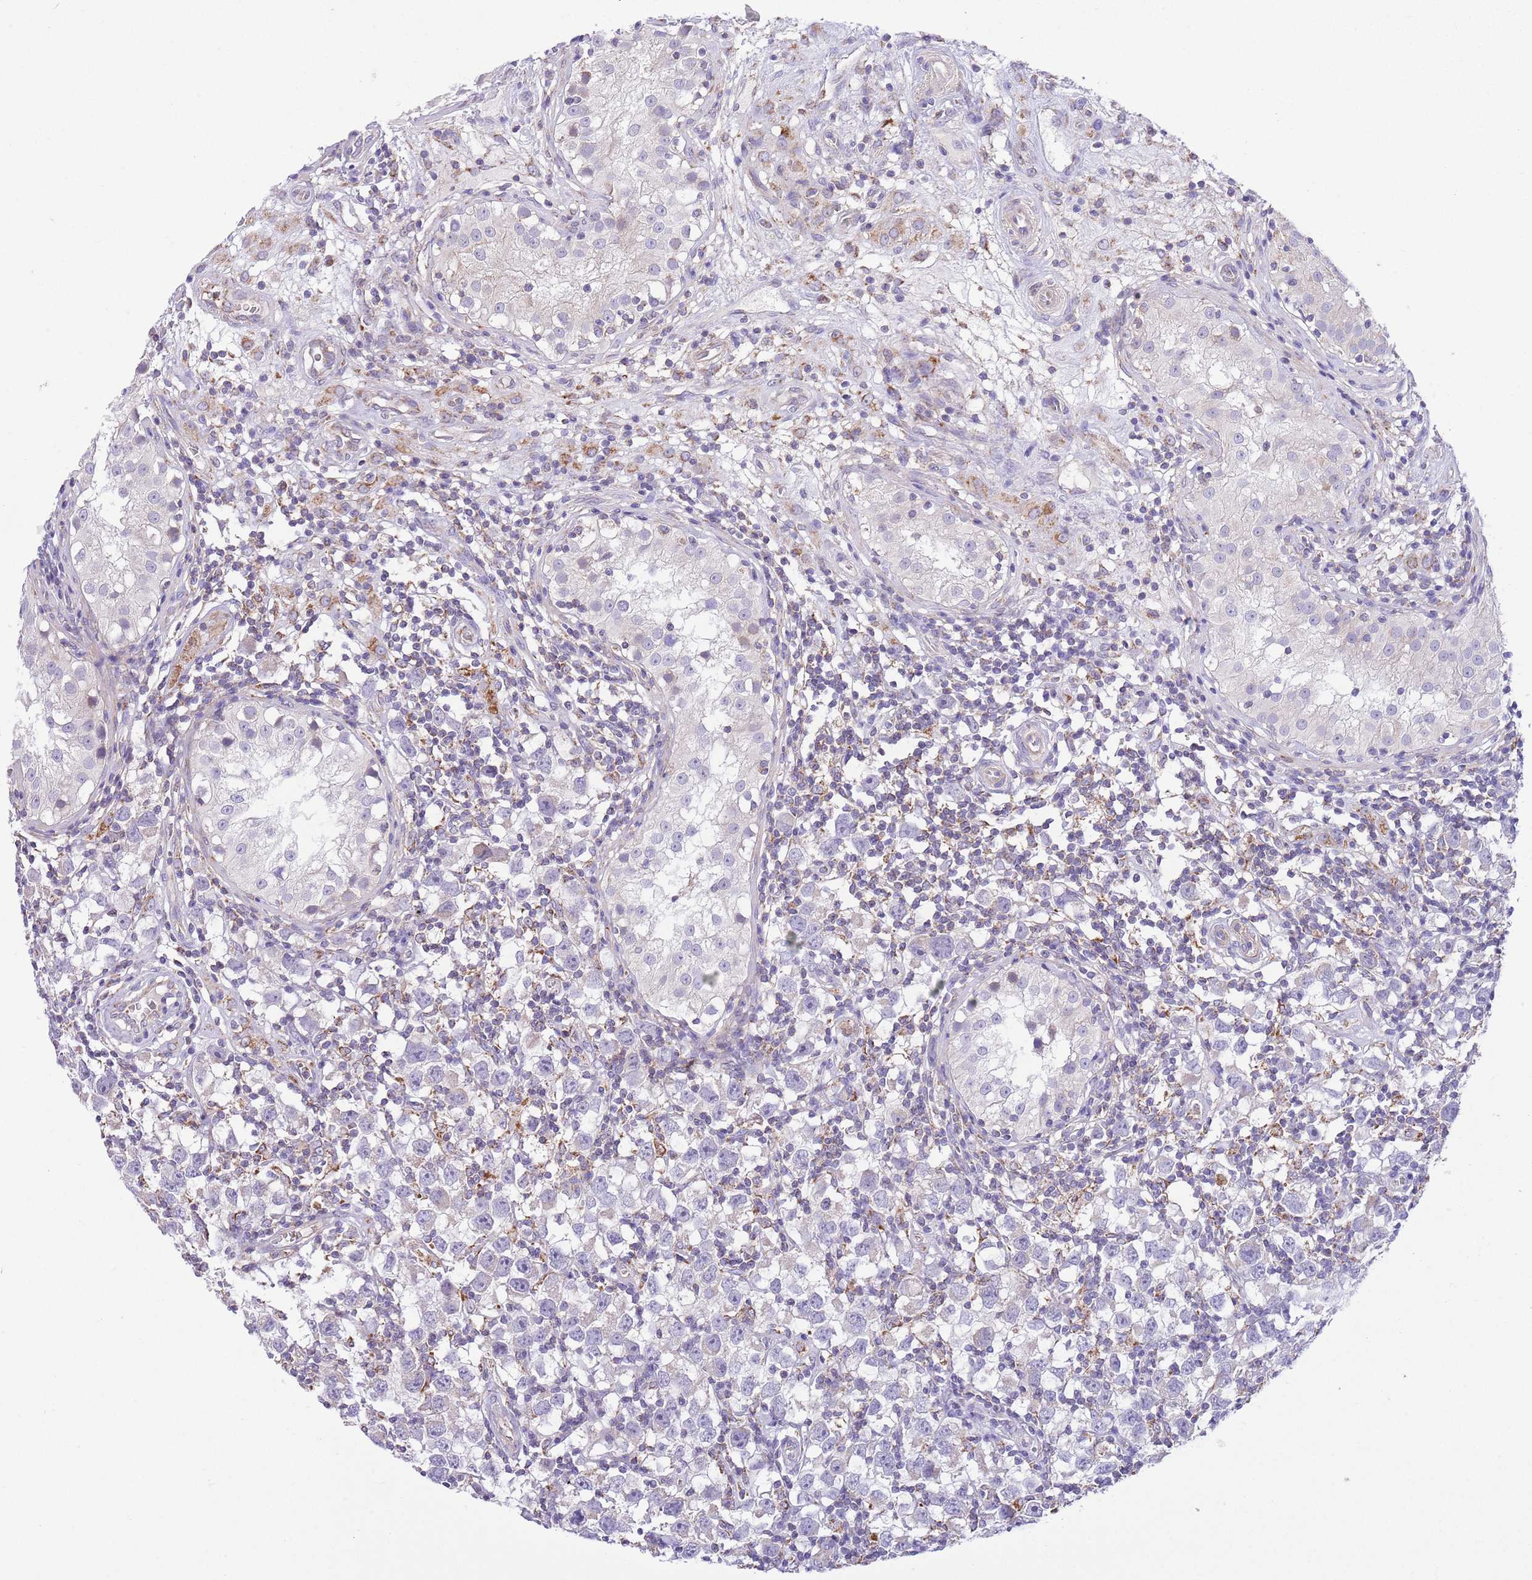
{"staining": {"intensity": "negative", "quantity": "none", "location": "none"}, "tissue": "testis cancer", "cell_type": "Tumor cells", "image_type": "cancer", "snomed": [{"axis": "morphology", "description": "Seminoma, NOS"}, {"axis": "morphology", "description": "Carcinoma, Embryonal, NOS"}, {"axis": "topography", "description": "Testis"}], "caption": "IHC image of neoplastic tissue: human testis cancer (seminoma) stained with DAB (3,3'-diaminobenzidine) displays no significant protein staining in tumor cells.", "gene": "SS18L2", "patient": {"sex": "male", "age": 29}}